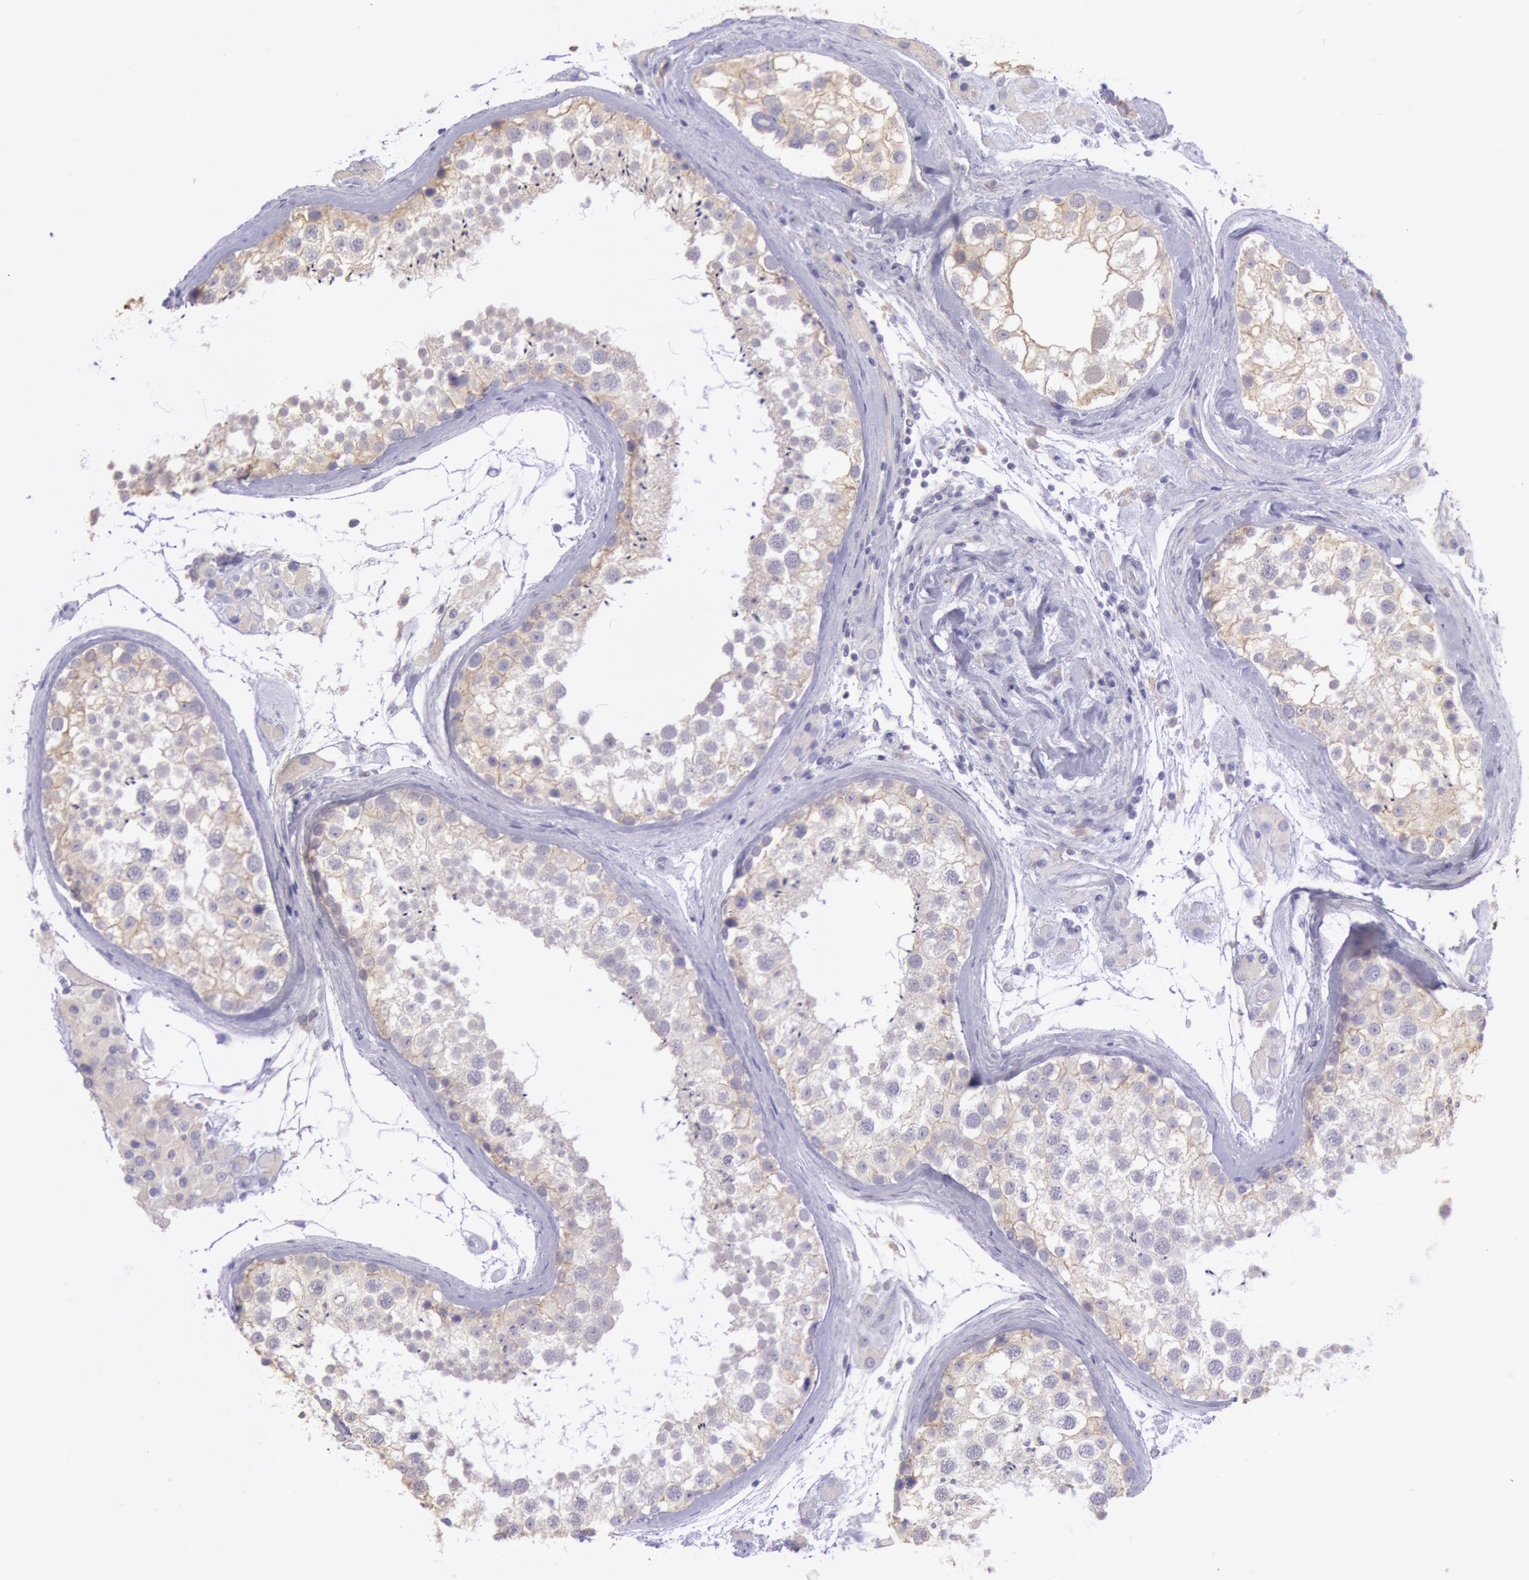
{"staining": {"intensity": "negative", "quantity": "none", "location": "none"}, "tissue": "testis", "cell_type": "Cells in seminiferous ducts", "image_type": "normal", "snomed": [{"axis": "morphology", "description": "Normal tissue, NOS"}, {"axis": "topography", "description": "Testis"}], "caption": "Testis was stained to show a protein in brown. There is no significant positivity in cells in seminiferous ducts. (Immunohistochemistry (ihc), brightfield microscopy, high magnification).", "gene": "MYH1", "patient": {"sex": "male", "age": 46}}